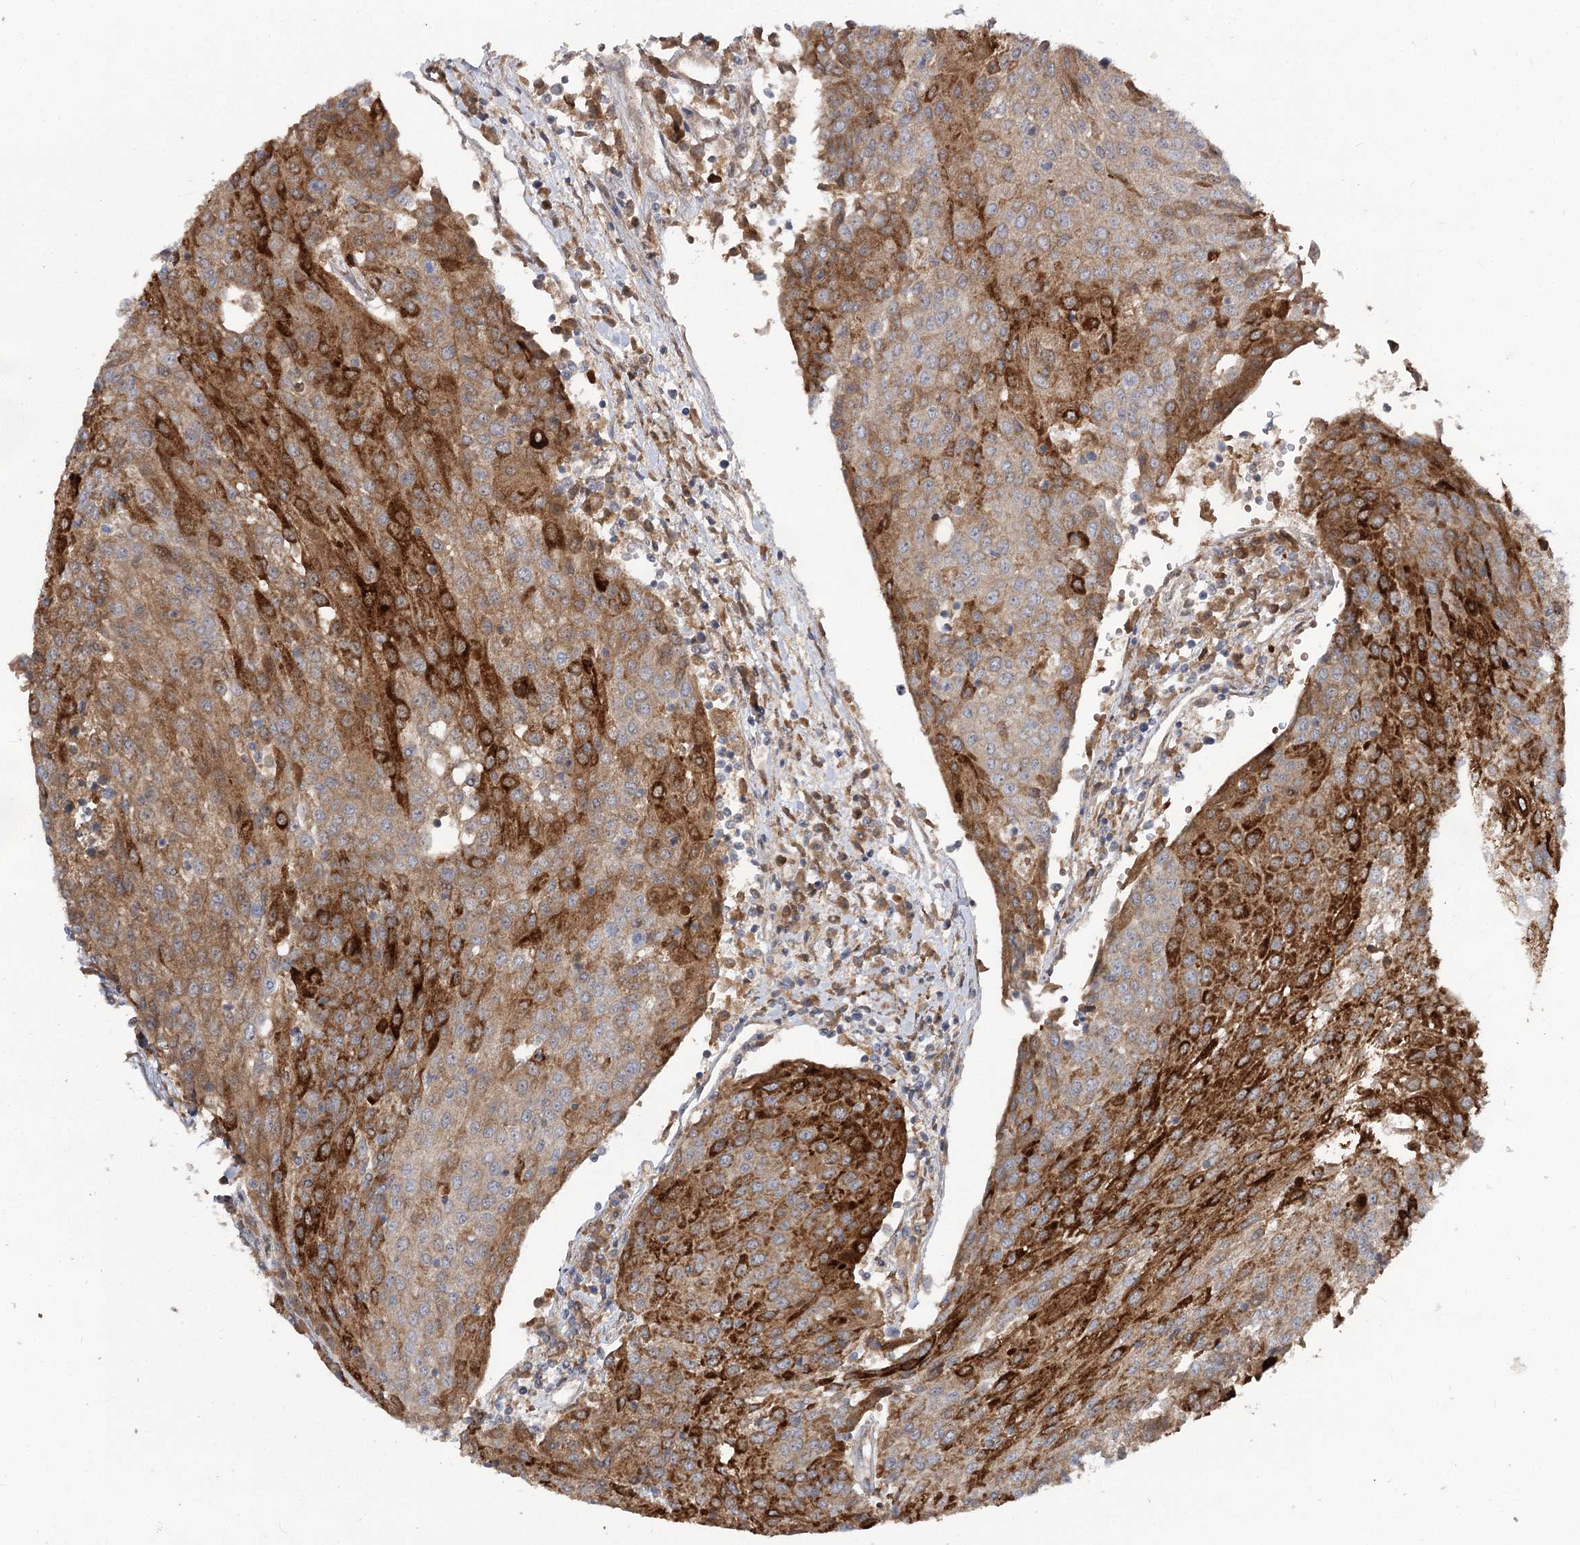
{"staining": {"intensity": "strong", "quantity": "25%-75%", "location": "cytoplasmic/membranous"}, "tissue": "urothelial cancer", "cell_type": "Tumor cells", "image_type": "cancer", "snomed": [{"axis": "morphology", "description": "Urothelial carcinoma, High grade"}, {"axis": "topography", "description": "Urinary bladder"}], "caption": "There is high levels of strong cytoplasmic/membranous positivity in tumor cells of urothelial carcinoma (high-grade), as demonstrated by immunohistochemical staining (brown color).", "gene": "MSANTD2", "patient": {"sex": "female", "age": 85}}